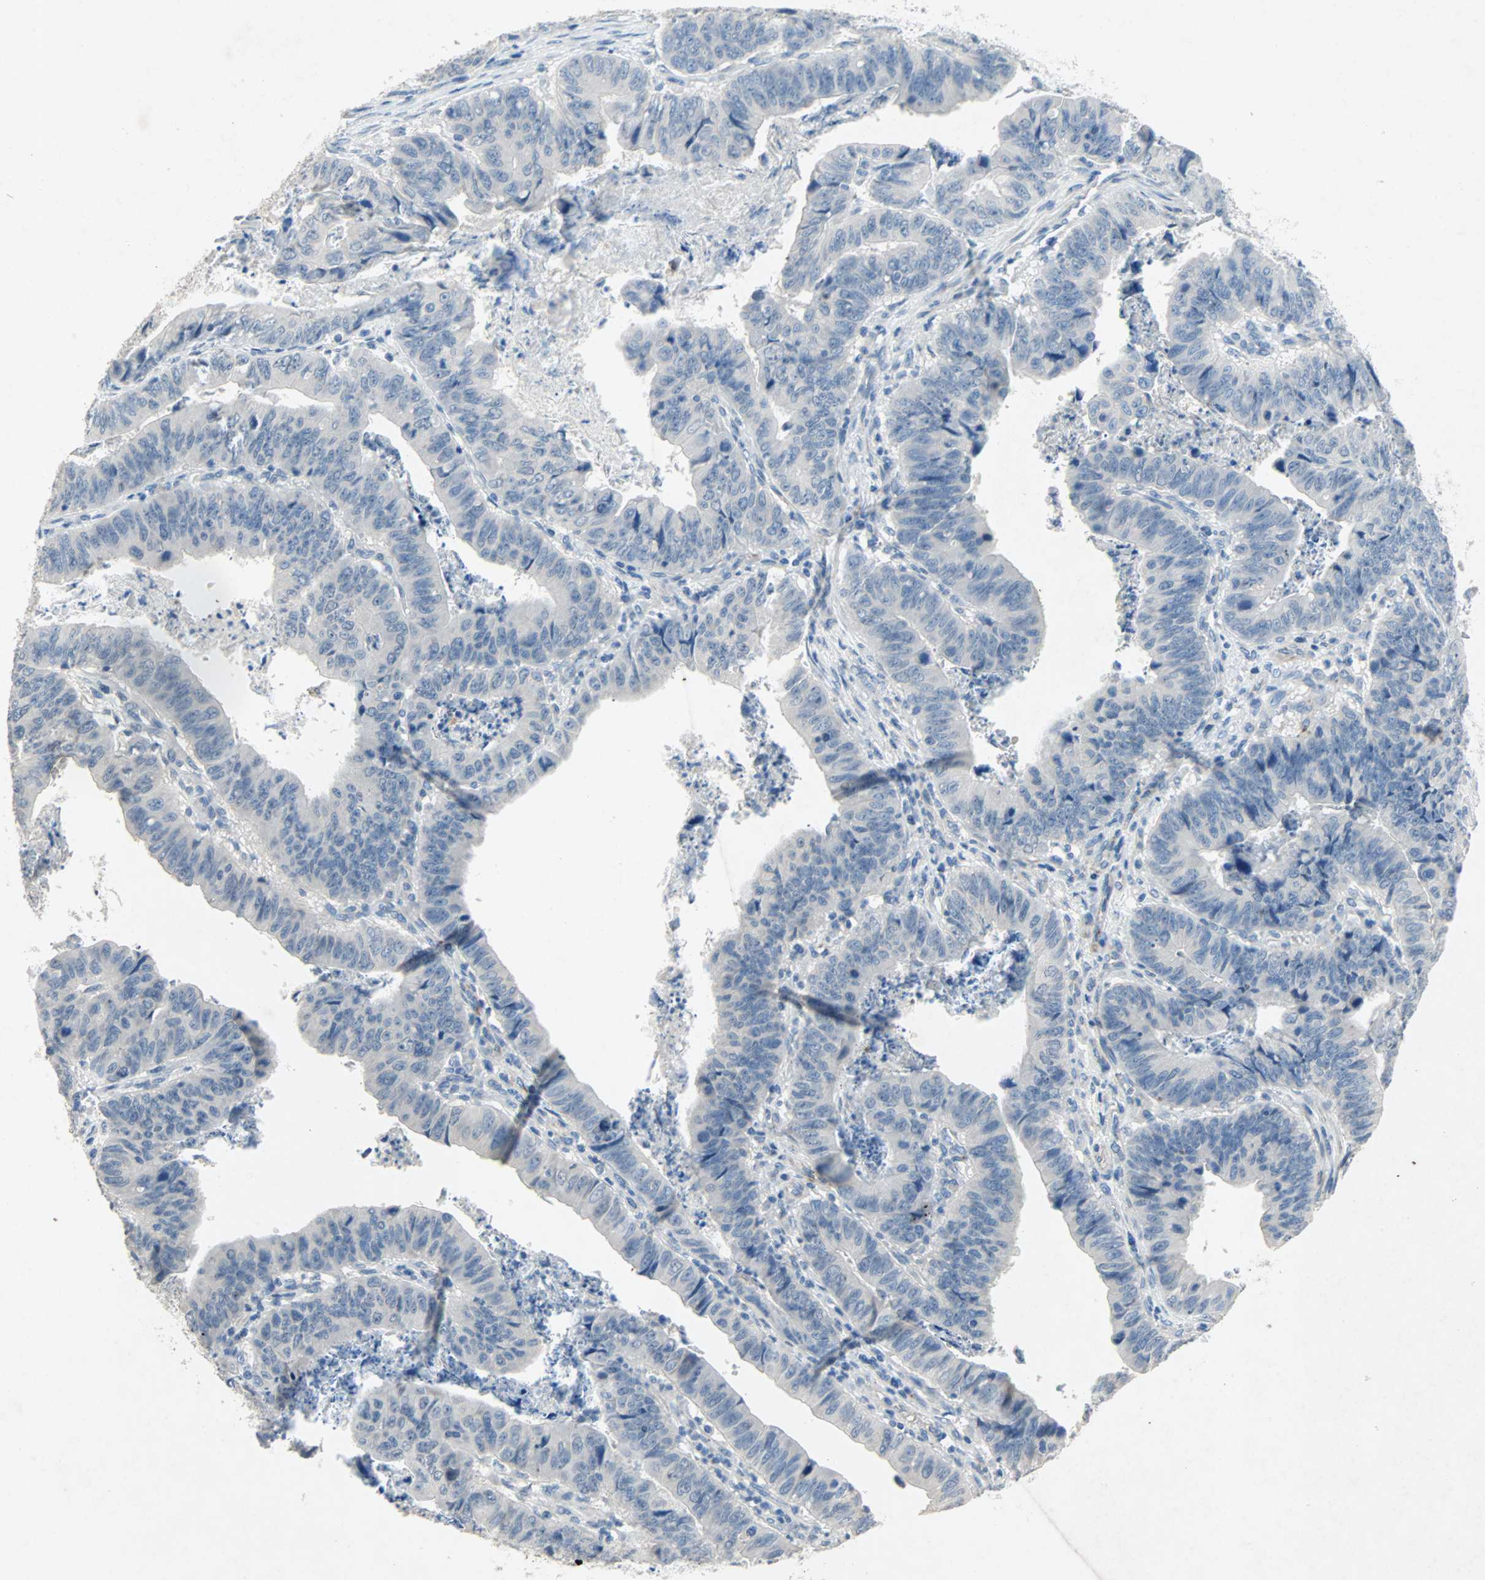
{"staining": {"intensity": "negative", "quantity": "none", "location": "none"}, "tissue": "stomach cancer", "cell_type": "Tumor cells", "image_type": "cancer", "snomed": [{"axis": "morphology", "description": "Adenocarcinoma, NOS"}, {"axis": "topography", "description": "Stomach, lower"}], "caption": "DAB (3,3'-diaminobenzidine) immunohistochemical staining of stomach adenocarcinoma shows no significant positivity in tumor cells.", "gene": "PCDHB2", "patient": {"sex": "male", "age": 77}}